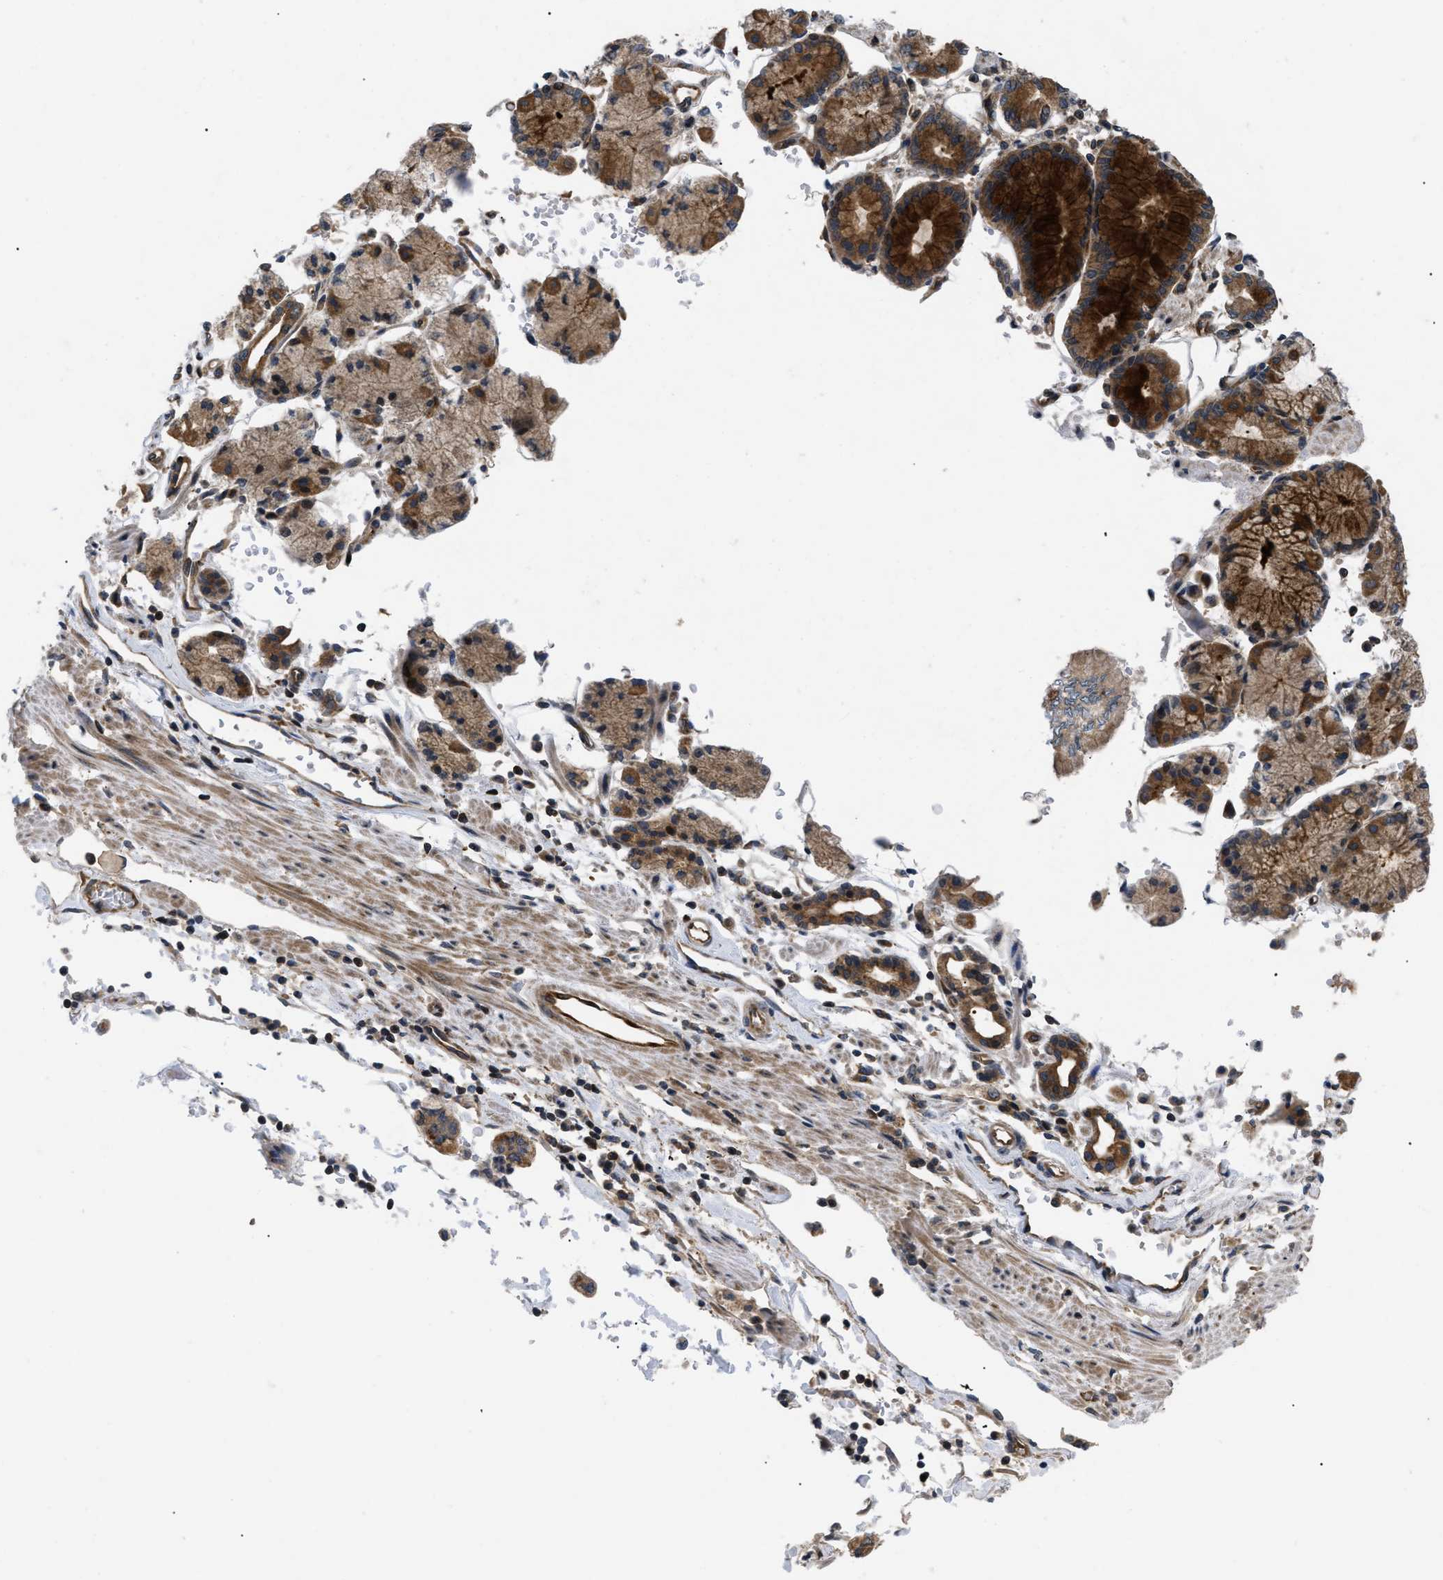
{"staining": {"intensity": "strong", "quantity": ">75%", "location": "cytoplasmic/membranous"}, "tissue": "stomach cancer", "cell_type": "Tumor cells", "image_type": "cancer", "snomed": [{"axis": "morphology", "description": "Adenocarcinoma, NOS"}, {"axis": "topography", "description": "Stomach"}], "caption": "Approximately >75% of tumor cells in human stomach cancer (adenocarcinoma) exhibit strong cytoplasmic/membranous protein staining as visualized by brown immunohistochemical staining.", "gene": "HMGCR", "patient": {"sex": "male", "age": 76}}